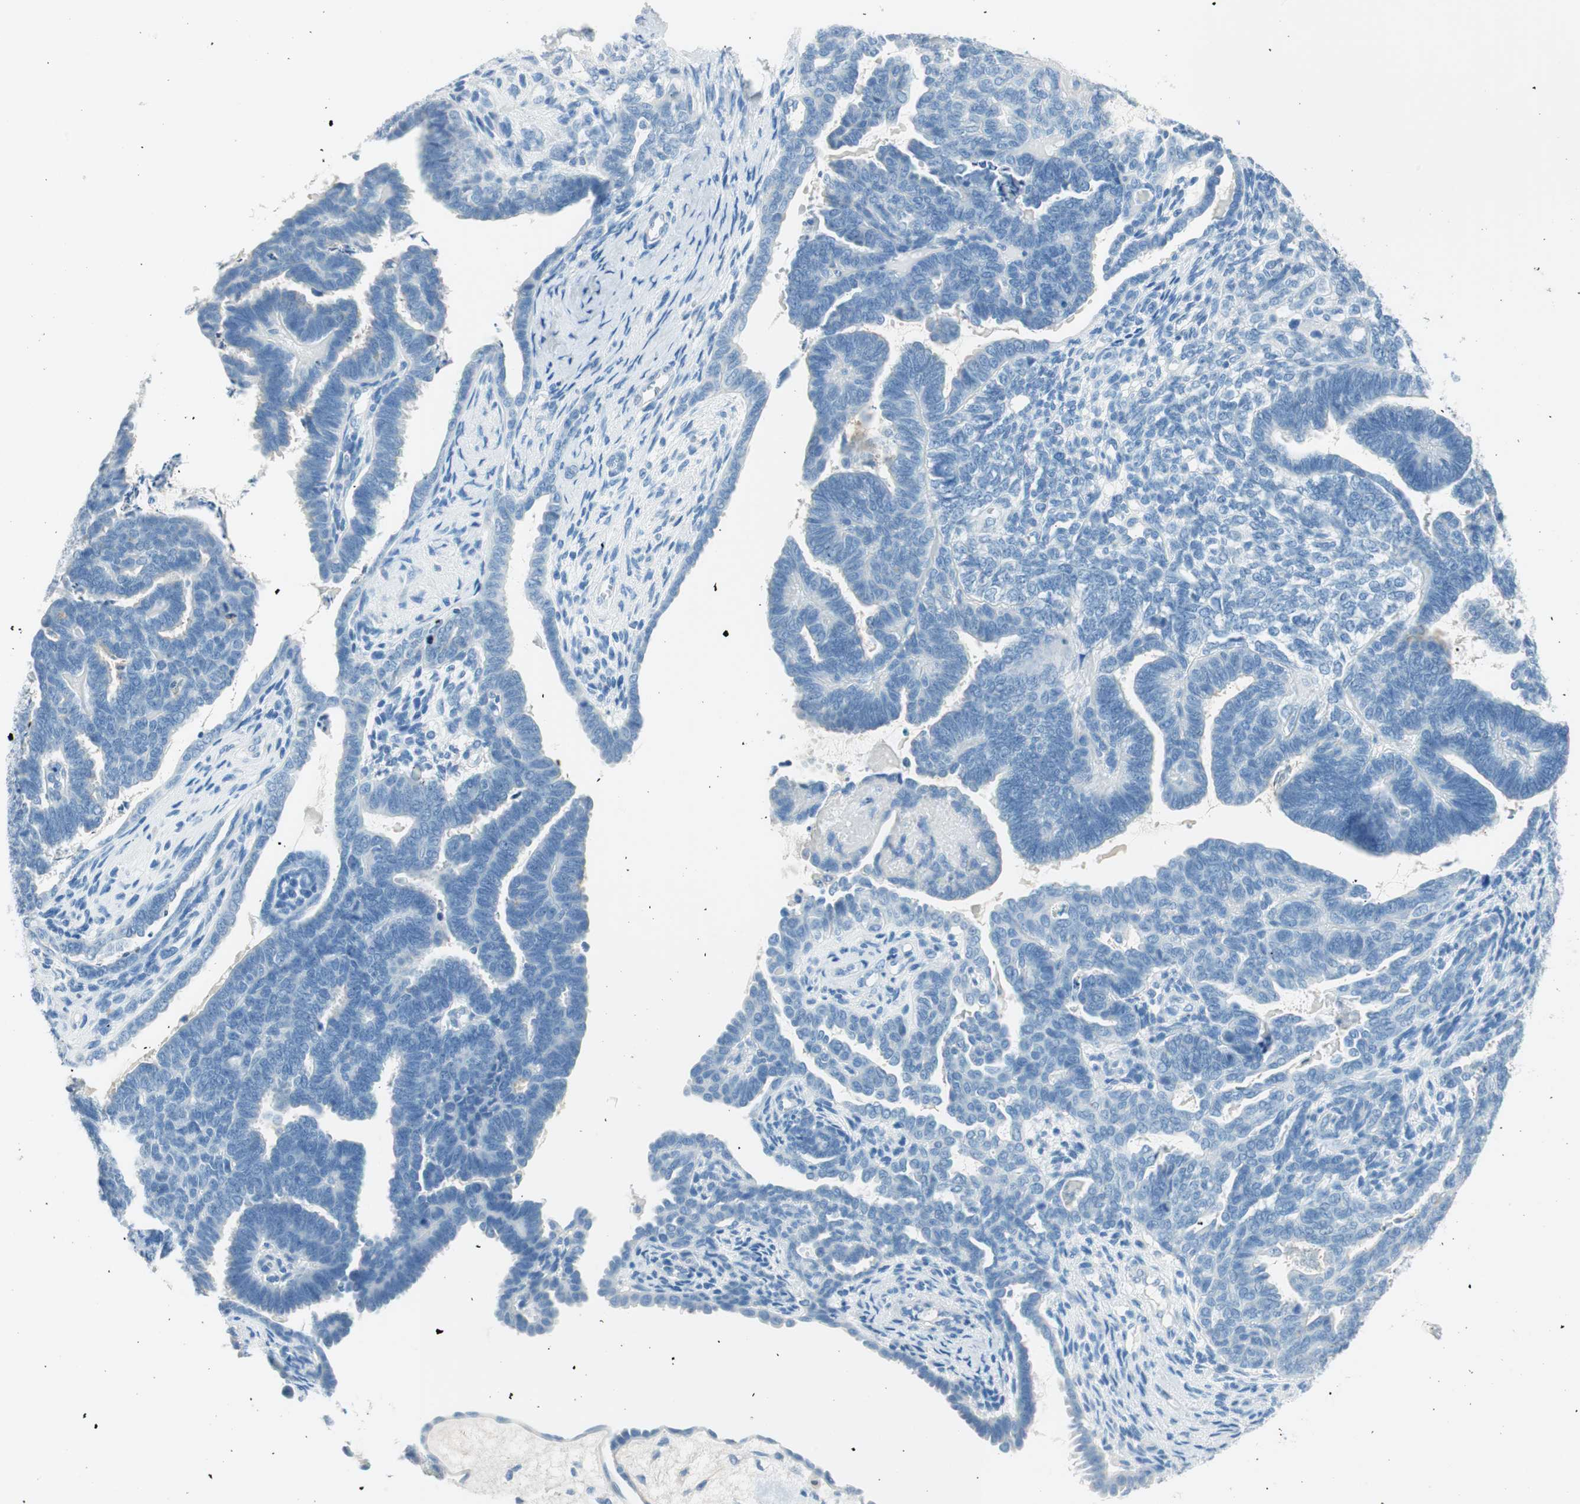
{"staining": {"intensity": "negative", "quantity": "none", "location": "none"}, "tissue": "endometrial cancer", "cell_type": "Tumor cells", "image_type": "cancer", "snomed": [{"axis": "morphology", "description": "Neoplasm, malignant, NOS"}, {"axis": "topography", "description": "Endometrium"}], "caption": "Endometrial cancer (malignant neoplasm) stained for a protein using immunohistochemistry (IHC) demonstrates no positivity tumor cells.", "gene": "TNFRSF13C", "patient": {"sex": "female", "age": 74}}